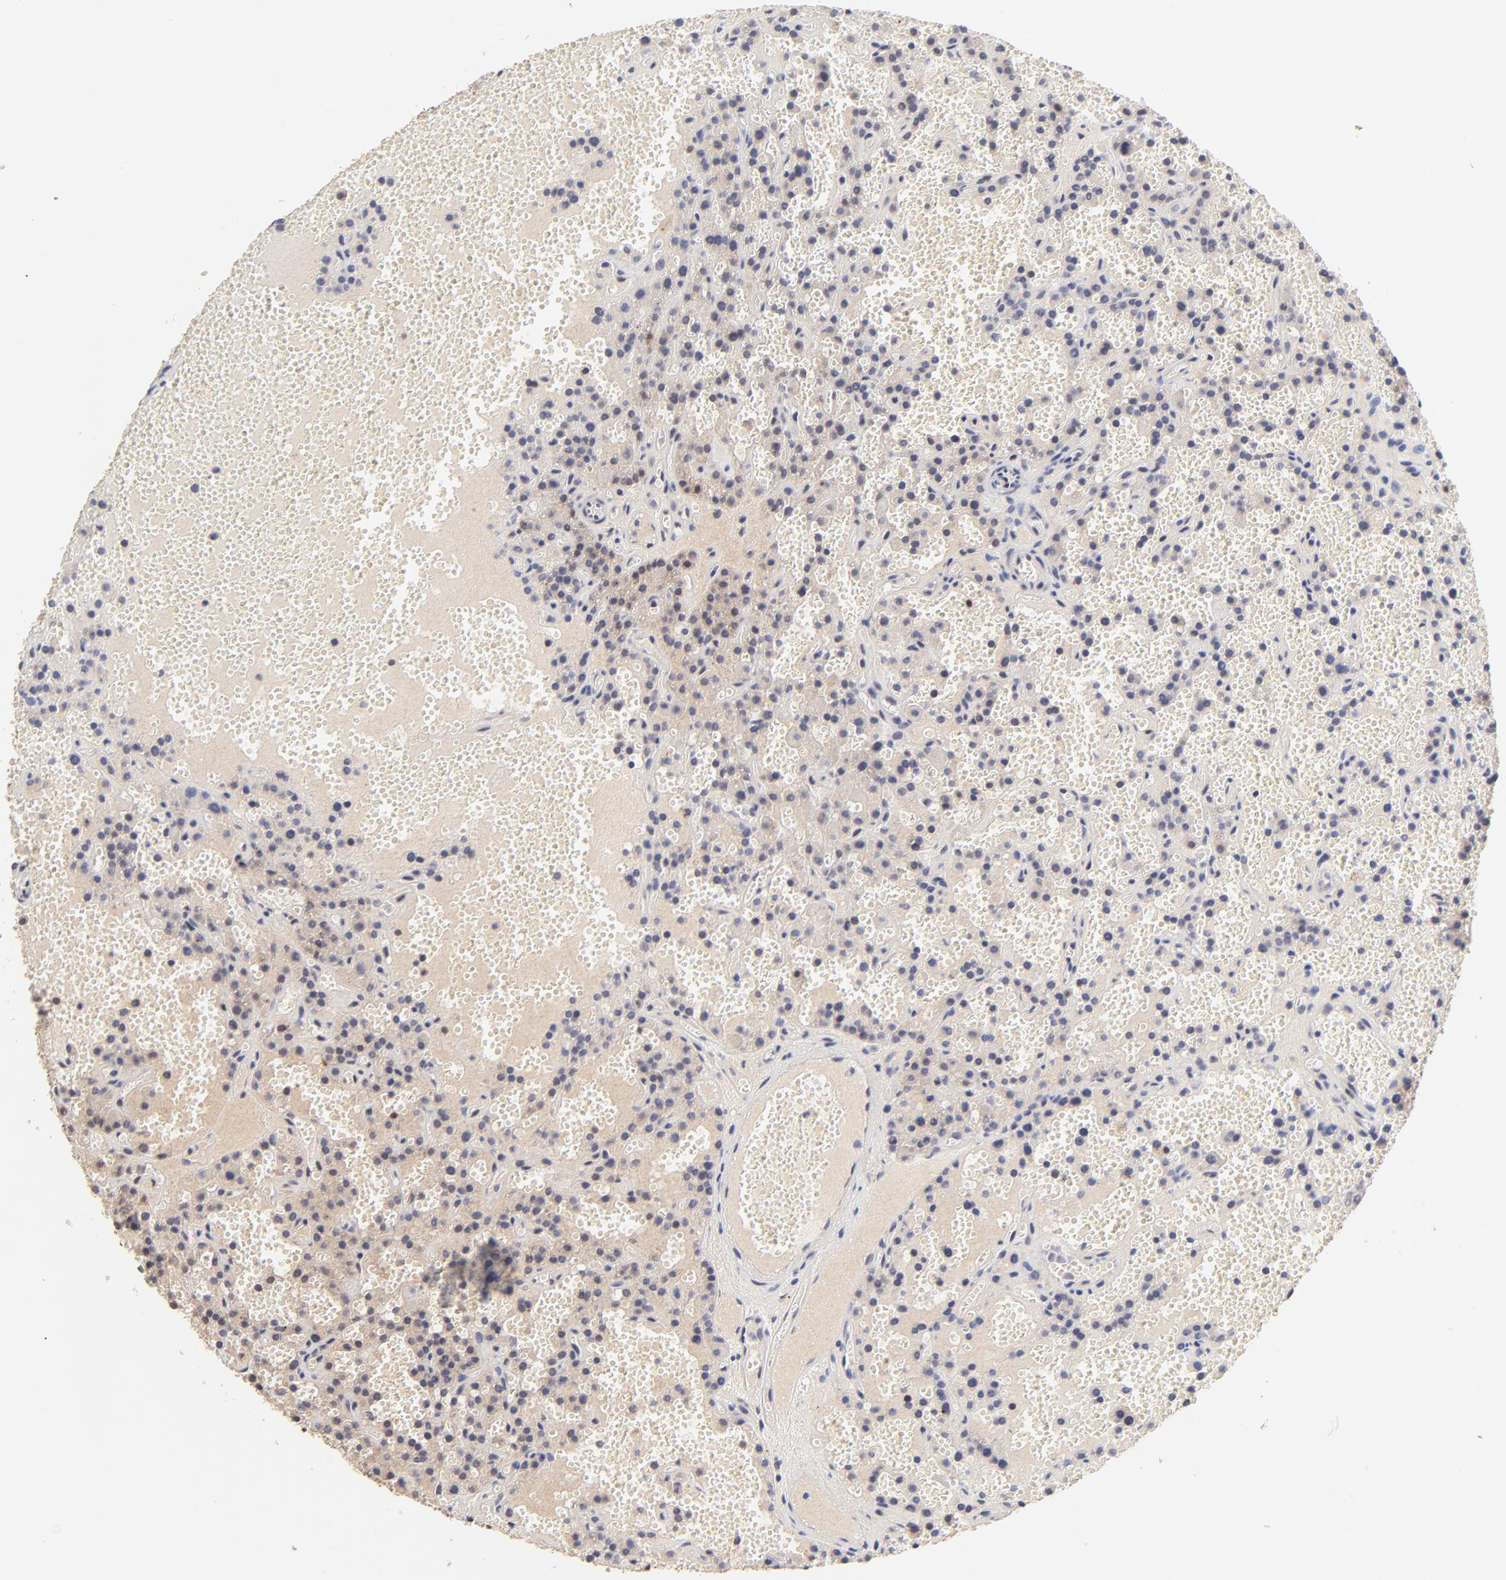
{"staining": {"intensity": "weak", "quantity": "25%-75%", "location": "cytoplasmic/membranous"}, "tissue": "parathyroid gland", "cell_type": "Glandular cells", "image_type": "normal", "snomed": [{"axis": "morphology", "description": "Normal tissue, NOS"}, {"axis": "topography", "description": "Parathyroid gland"}], "caption": "Human parathyroid gland stained for a protein (brown) shows weak cytoplasmic/membranous positive positivity in approximately 25%-75% of glandular cells.", "gene": "TXNL1", "patient": {"sex": "male", "age": 25}}